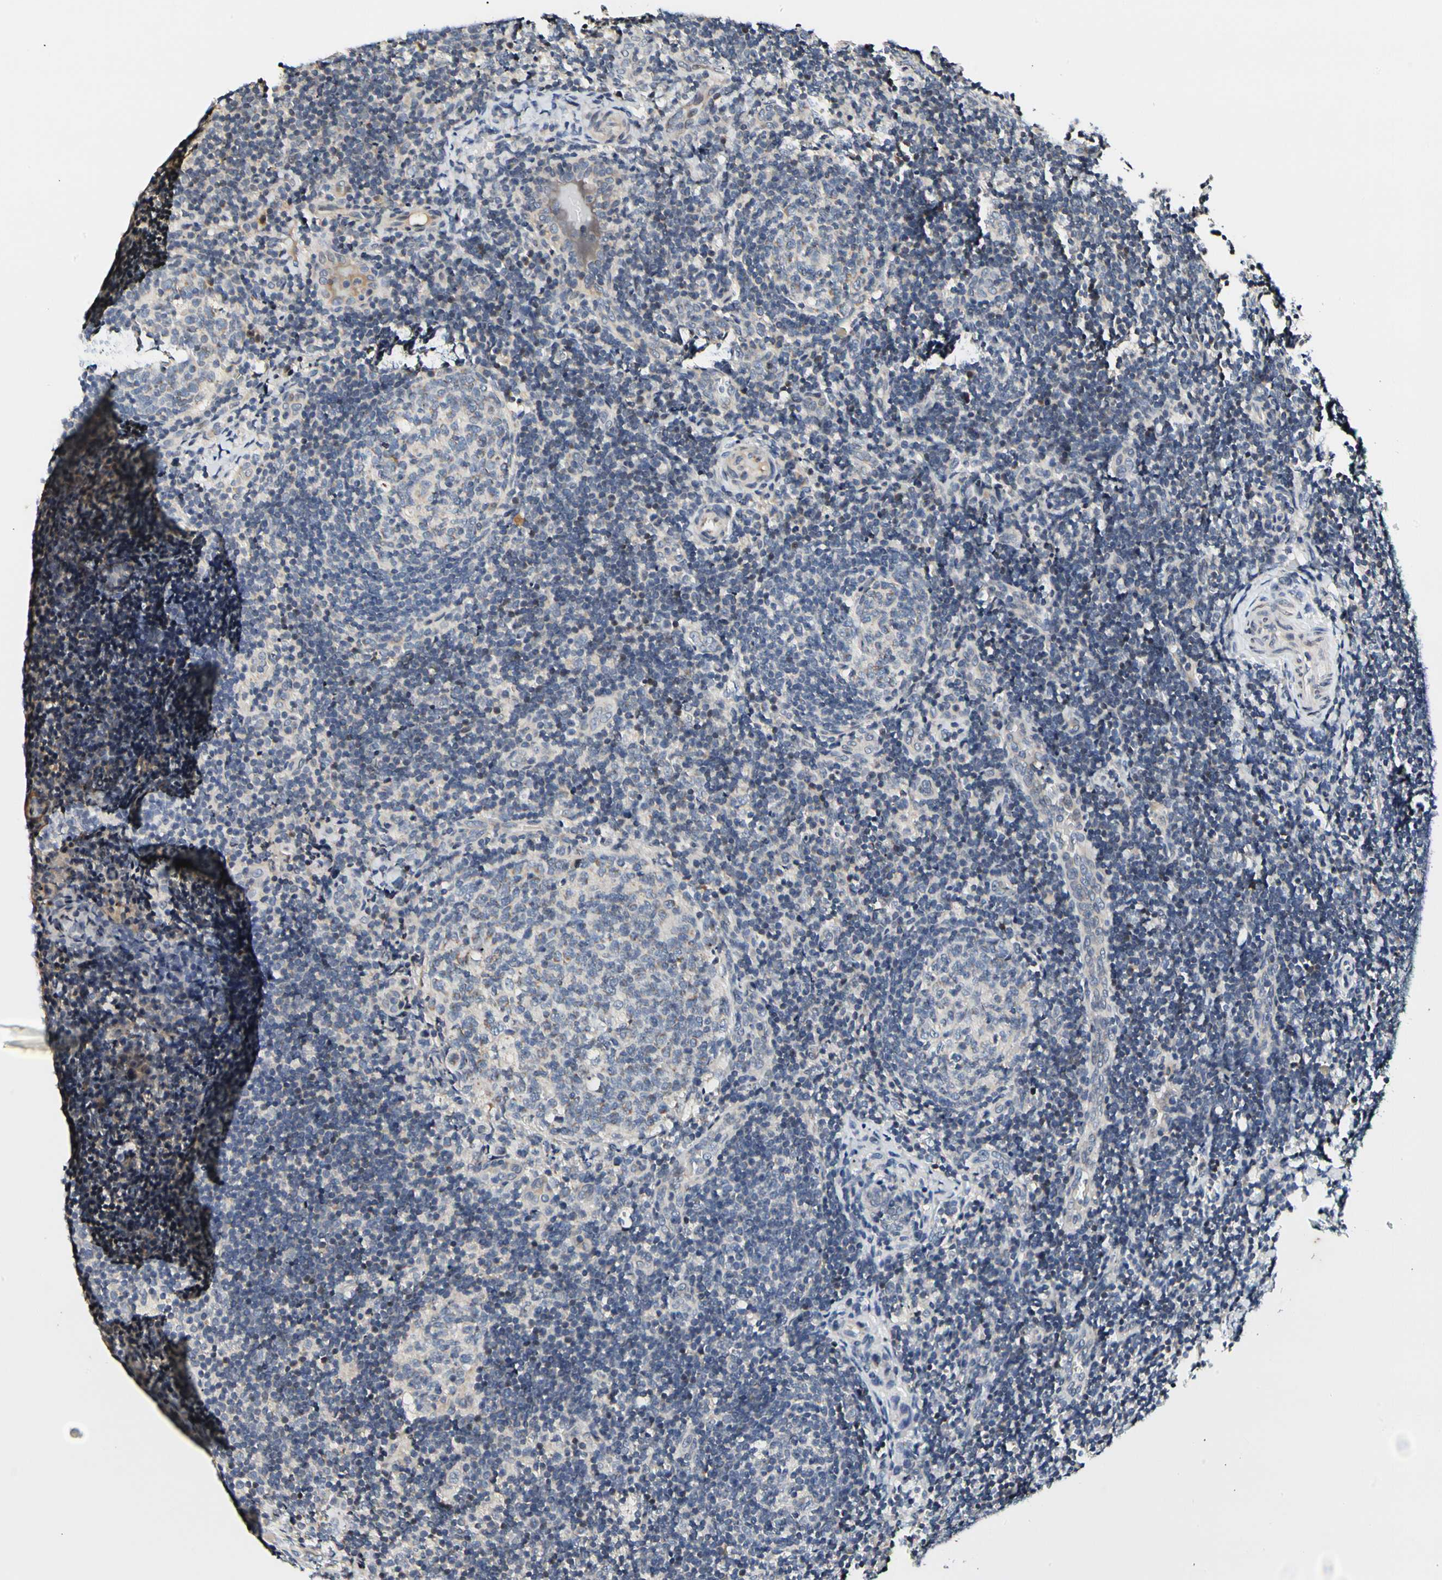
{"staining": {"intensity": "negative", "quantity": "none", "location": "none"}, "tissue": "lymph node", "cell_type": "Germinal center cells", "image_type": "normal", "snomed": [{"axis": "morphology", "description": "Normal tissue, NOS"}, {"axis": "topography", "description": "Lymph node"}], "caption": "A high-resolution photomicrograph shows IHC staining of normal lymph node, which reveals no significant positivity in germinal center cells.", "gene": "SOX30", "patient": {"sex": "female", "age": 14}}